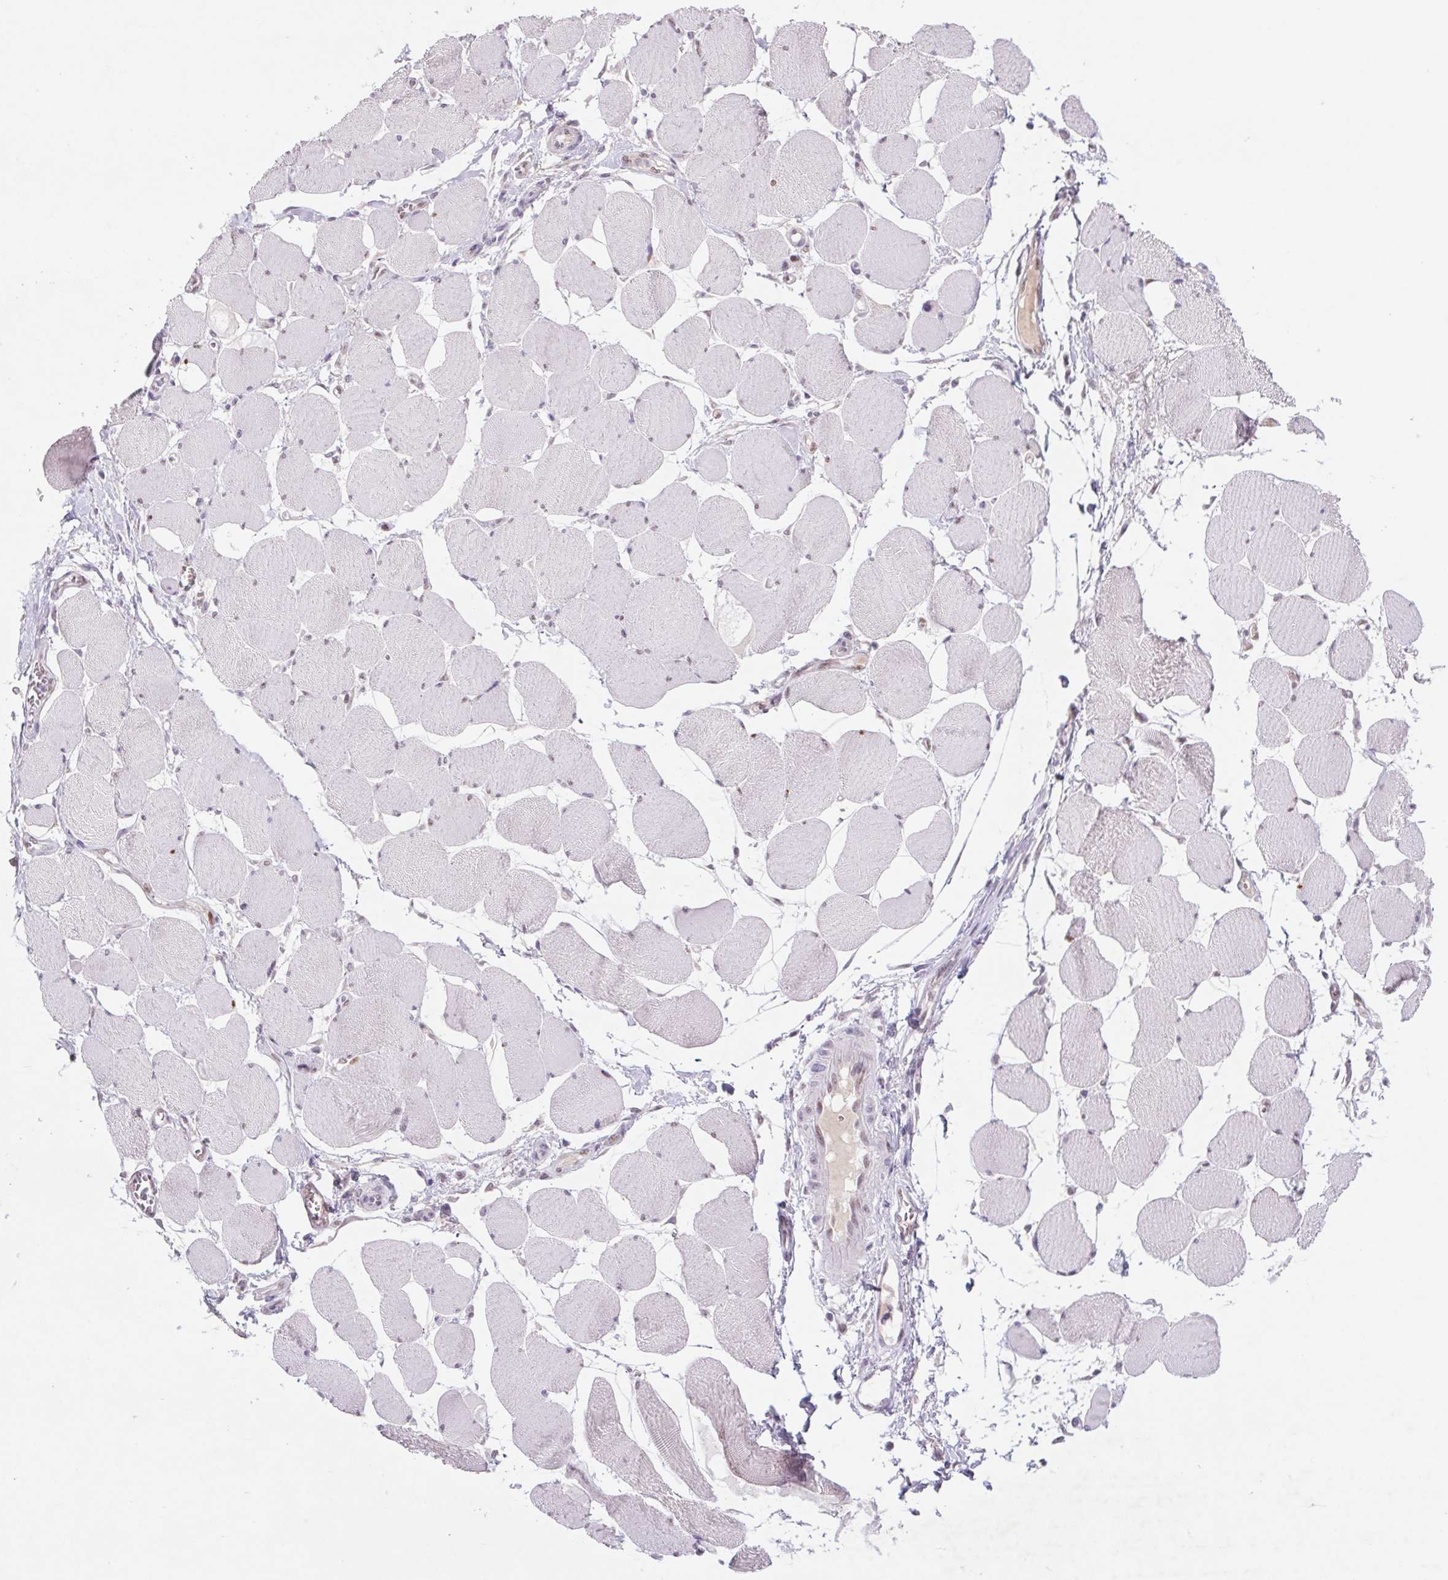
{"staining": {"intensity": "moderate", "quantity": "25%-75%", "location": "nuclear"}, "tissue": "skeletal muscle", "cell_type": "Myocytes", "image_type": "normal", "snomed": [{"axis": "morphology", "description": "Normal tissue, NOS"}, {"axis": "topography", "description": "Skeletal muscle"}], "caption": "Myocytes exhibit medium levels of moderate nuclear positivity in about 25%-75% of cells in normal human skeletal muscle.", "gene": "DPPA5", "patient": {"sex": "female", "age": 75}}